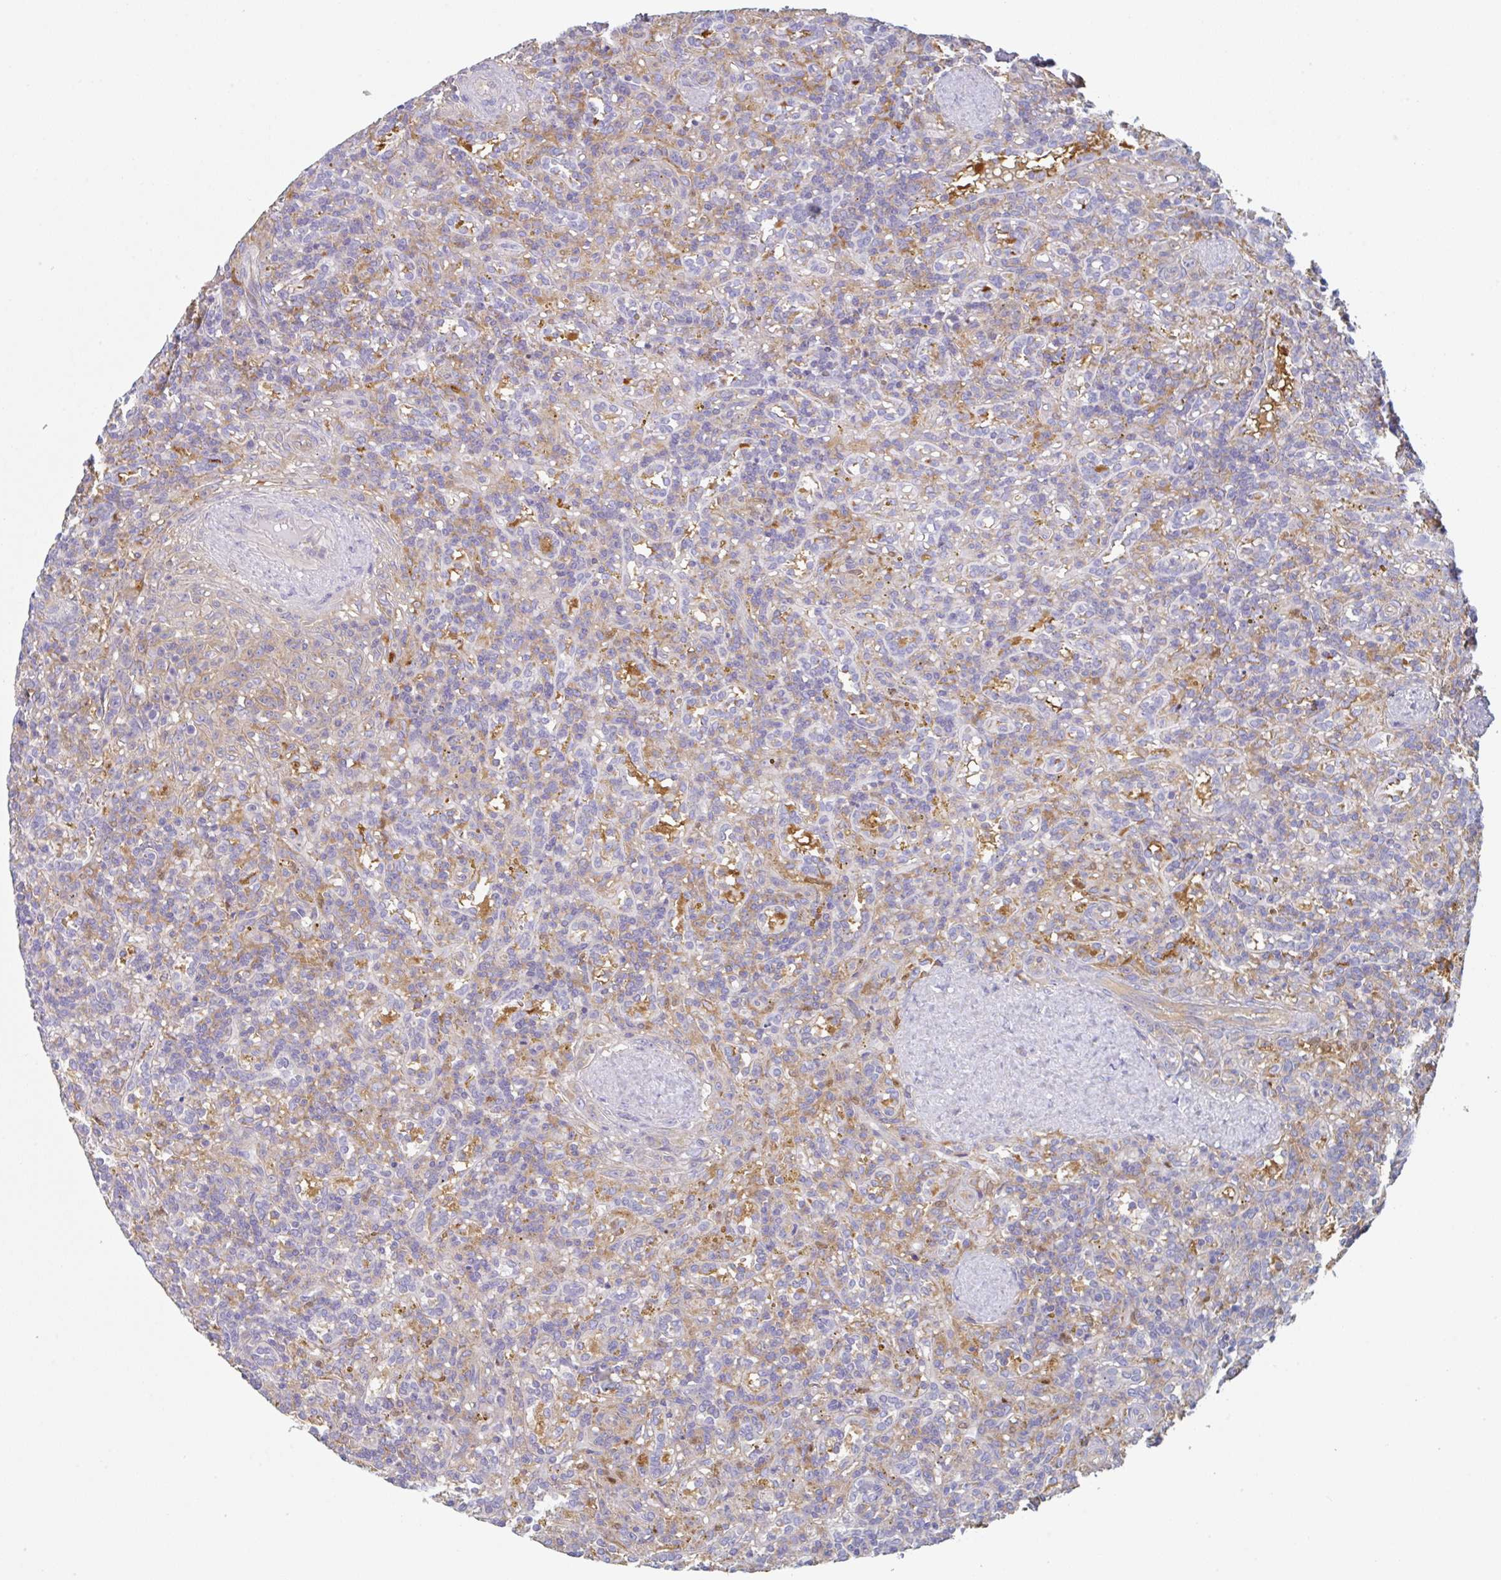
{"staining": {"intensity": "negative", "quantity": "none", "location": "none"}, "tissue": "lymphoma", "cell_type": "Tumor cells", "image_type": "cancer", "snomed": [{"axis": "morphology", "description": "Malignant lymphoma, non-Hodgkin's type, Low grade"}, {"axis": "topography", "description": "Spleen"}], "caption": "DAB (3,3'-diaminobenzidine) immunohistochemical staining of human malignant lymphoma, non-Hodgkin's type (low-grade) displays no significant positivity in tumor cells.", "gene": "AMPD2", "patient": {"sex": "male", "age": 67}}